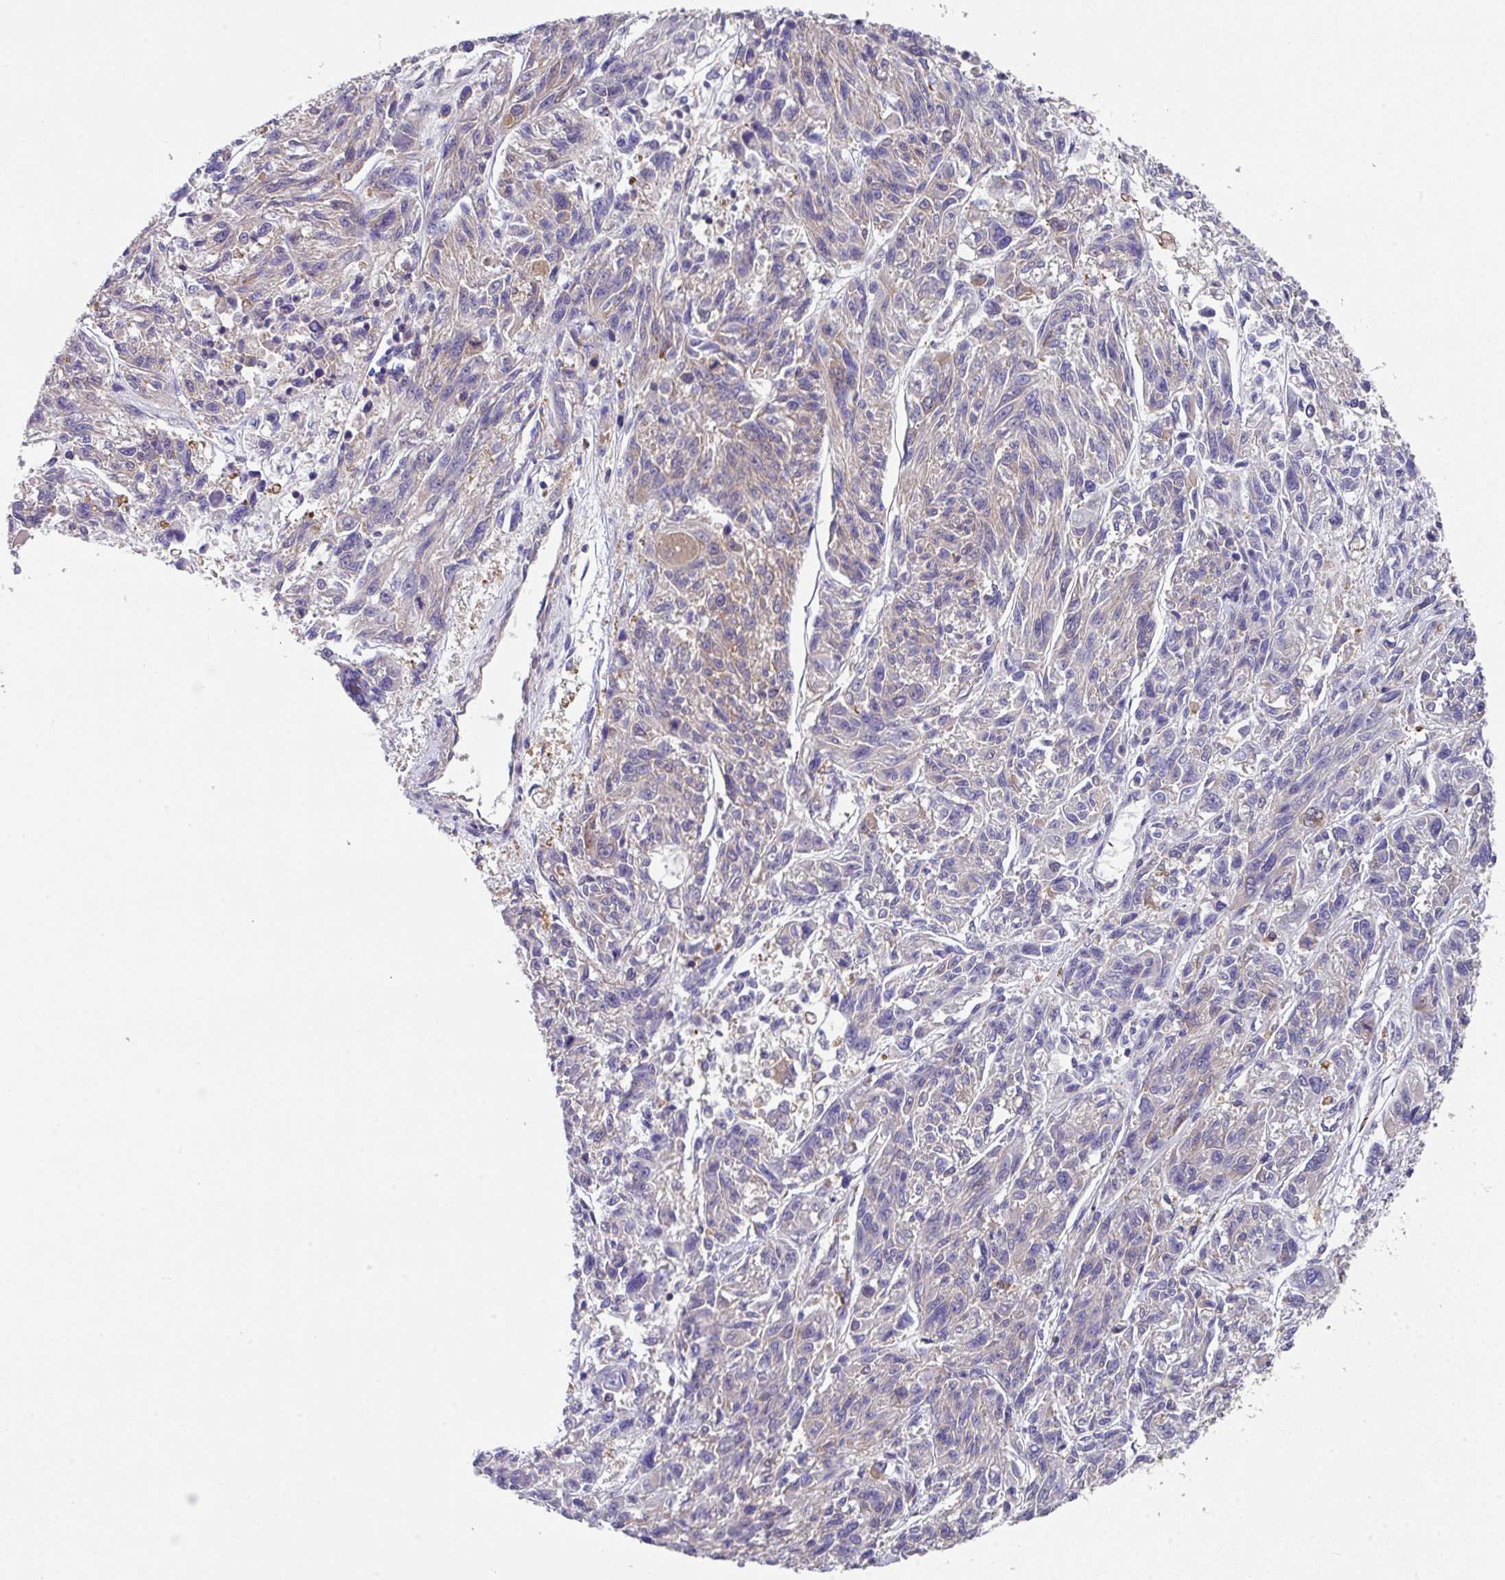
{"staining": {"intensity": "weak", "quantity": "<25%", "location": "cytoplasmic/membranous"}, "tissue": "melanoma", "cell_type": "Tumor cells", "image_type": "cancer", "snomed": [{"axis": "morphology", "description": "Malignant melanoma, NOS"}, {"axis": "topography", "description": "Skin"}], "caption": "There is no significant positivity in tumor cells of malignant melanoma.", "gene": "EIF4B", "patient": {"sex": "male", "age": 53}}